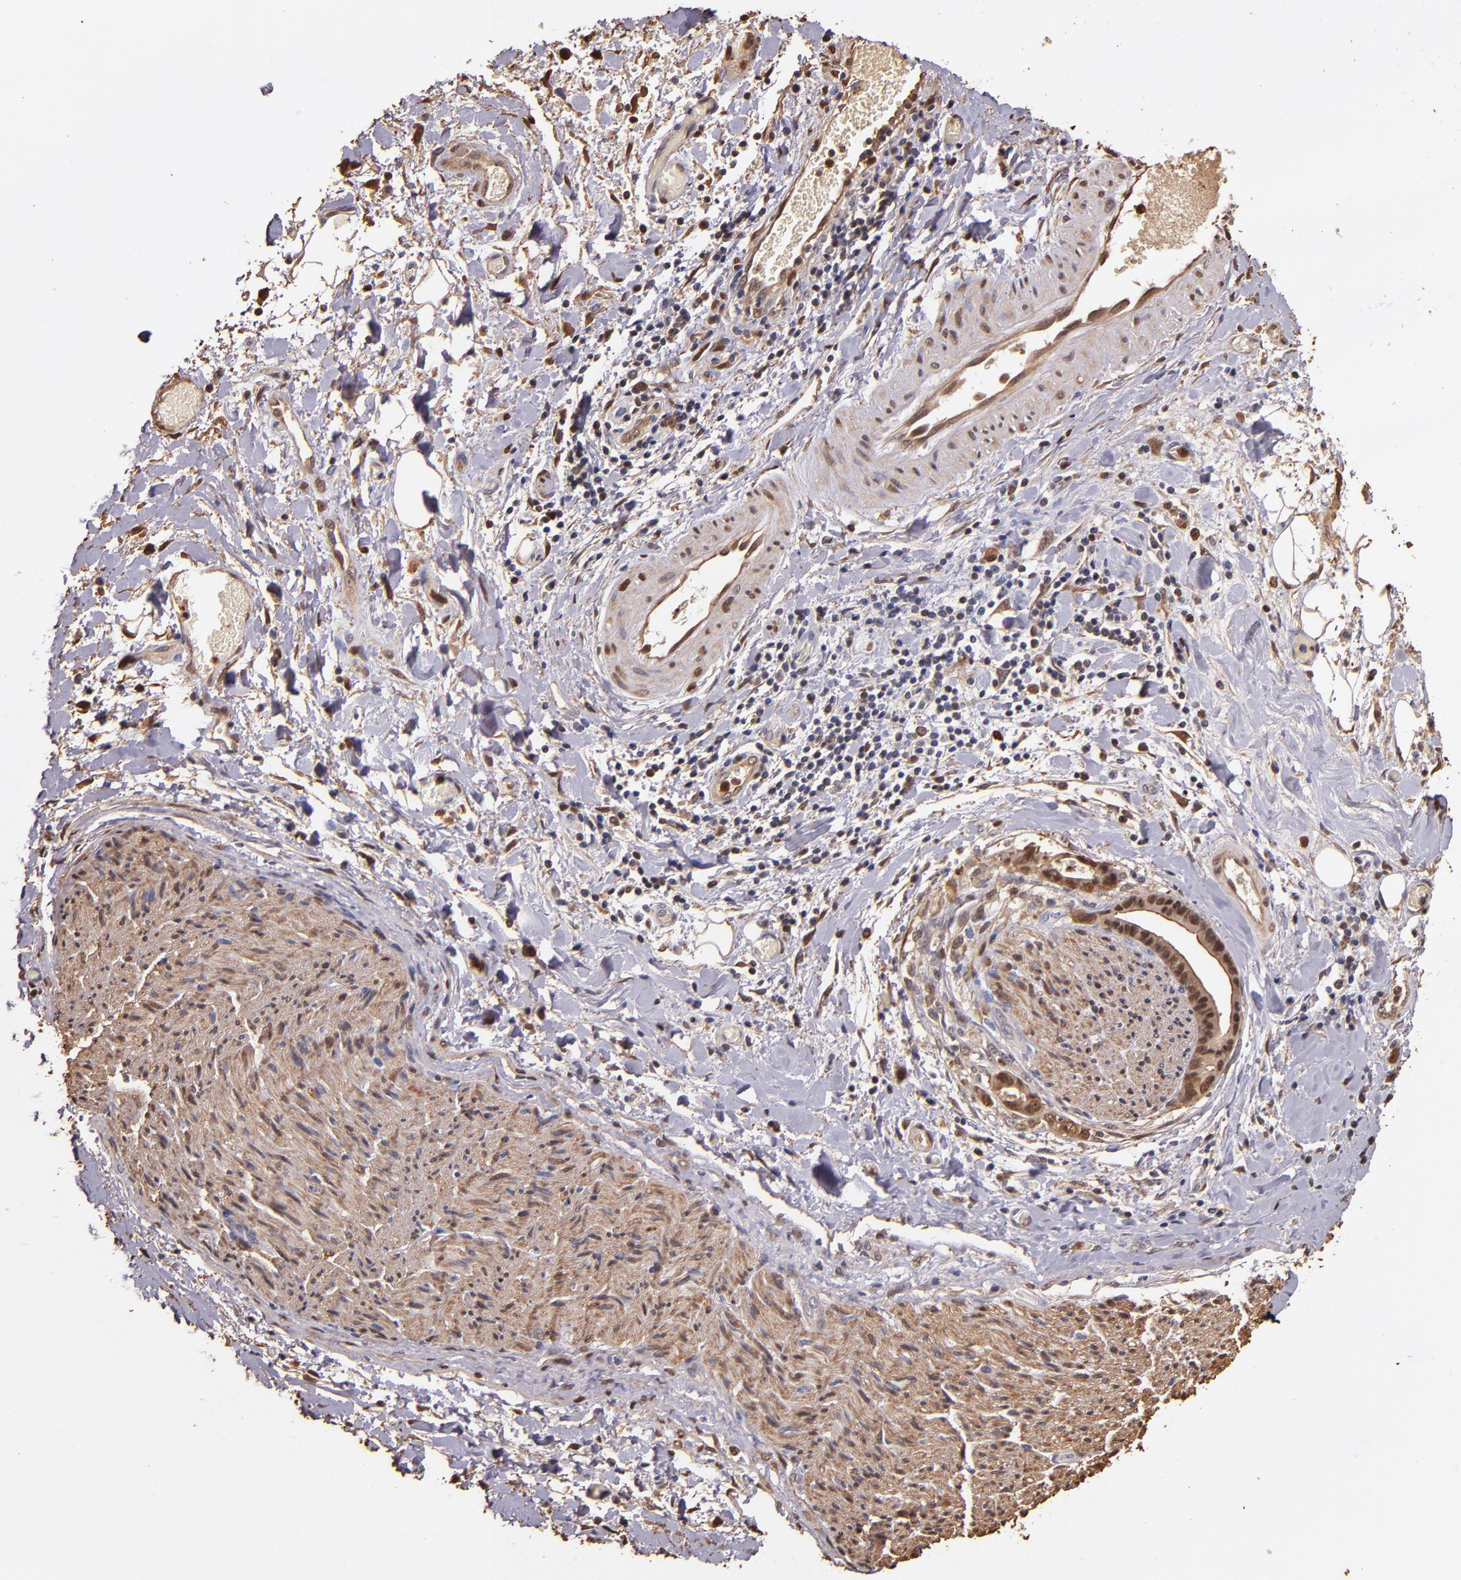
{"staining": {"intensity": "strong", "quantity": ">75%", "location": "cytoplasmic/membranous,nuclear"}, "tissue": "liver cancer", "cell_type": "Tumor cells", "image_type": "cancer", "snomed": [{"axis": "morphology", "description": "Cholangiocarcinoma"}, {"axis": "topography", "description": "Liver"}], "caption": "Protein positivity by immunohistochemistry (IHC) displays strong cytoplasmic/membranous and nuclear expression in about >75% of tumor cells in liver cholangiocarcinoma.", "gene": "S100A6", "patient": {"sex": "male", "age": 58}}